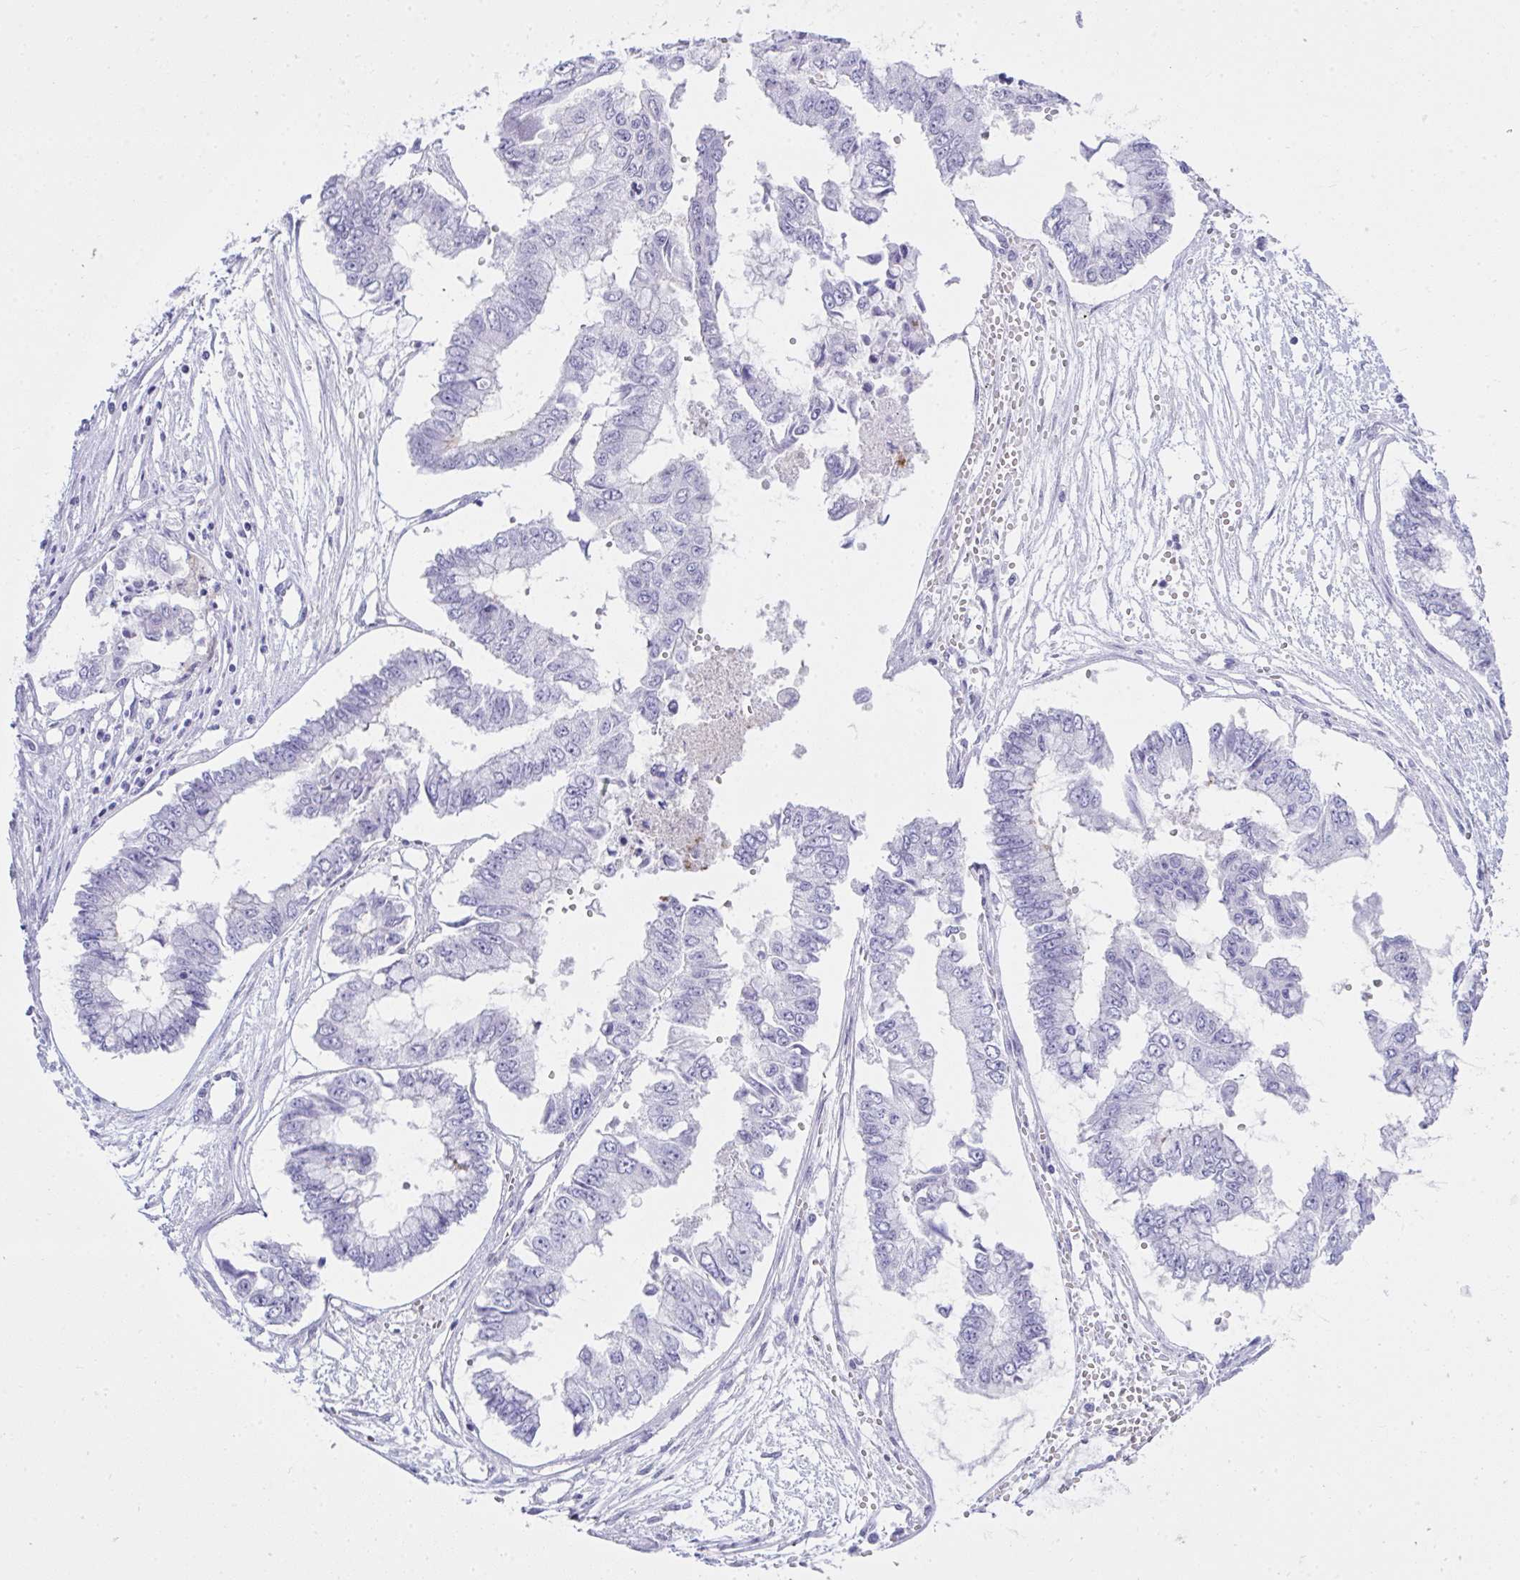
{"staining": {"intensity": "negative", "quantity": "none", "location": "none"}, "tissue": "ovarian cancer", "cell_type": "Tumor cells", "image_type": "cancer", "snomed": [{"axis": "morphology", "description": "Cystadenocarcinoma, mucinous, NOS"}, {"axis": "topography", "description": "Ovary"}], "caption": "Immunohistochemistry photomicrograph of mucinous cystadenocarcinoma (ovarian) stained for a protein (brown), which demonstrates no staining in tumor cells.", "gene": "OR5F1", "patient": {"sex": "female", "age": 72}}